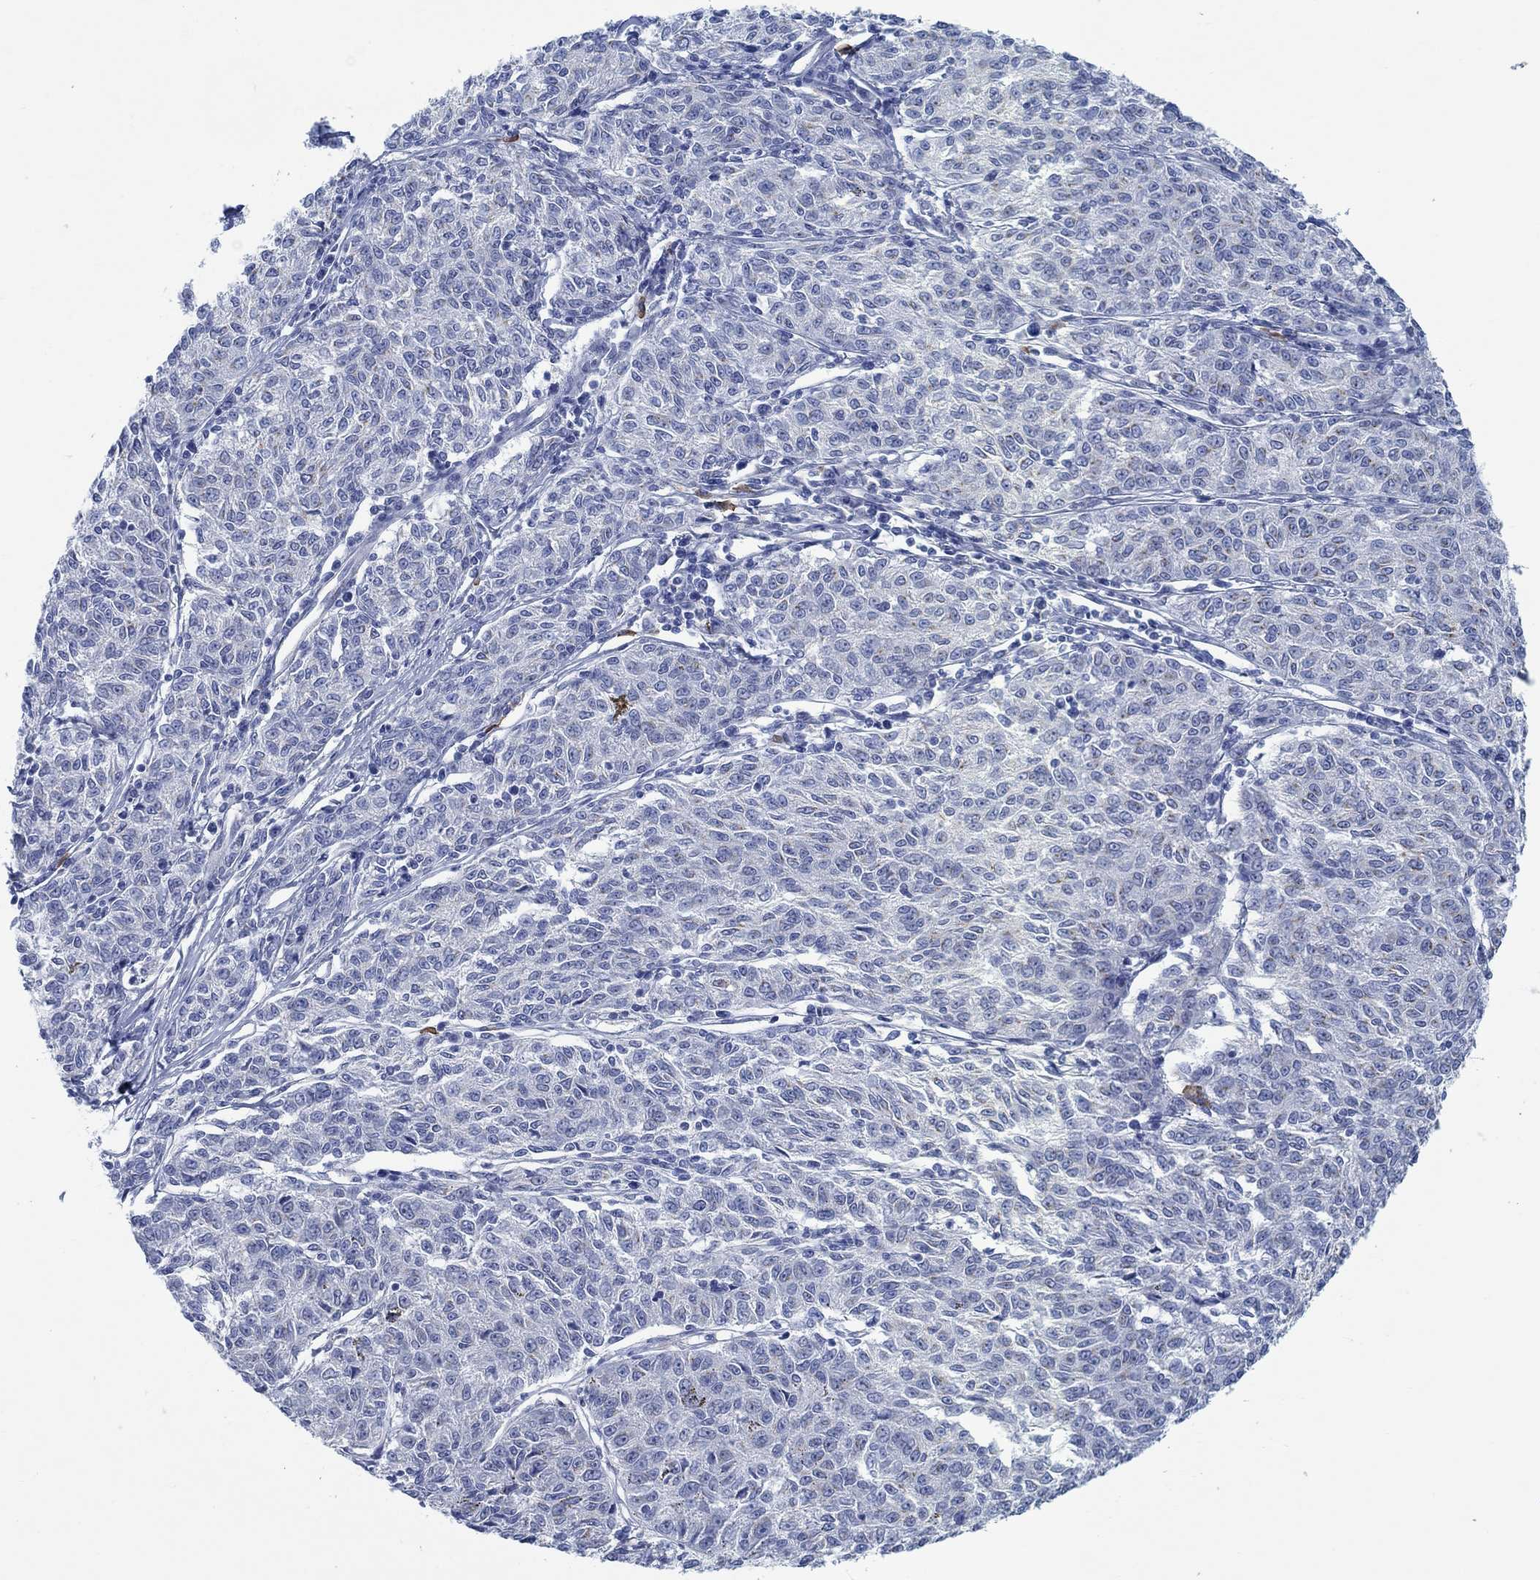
{"staining": {"intensity": "negative", "quantity": "none", "location": "none"}, "tissue": "melanoma", "cell_type": "Tumor cells", "image_type": "cancer", "snomed": [{"axis": "morphology", "description": "Malignant melanoma, NOS"}, {"axis": "topography", "description": "Skin"}], "caption": "IHC photomicrograph of melanoma stained for a protein (brown), which demonstrates no staining in tumor cells.", "gene": "TEKT4", "patient": {"sex": "female", "age": 72}}